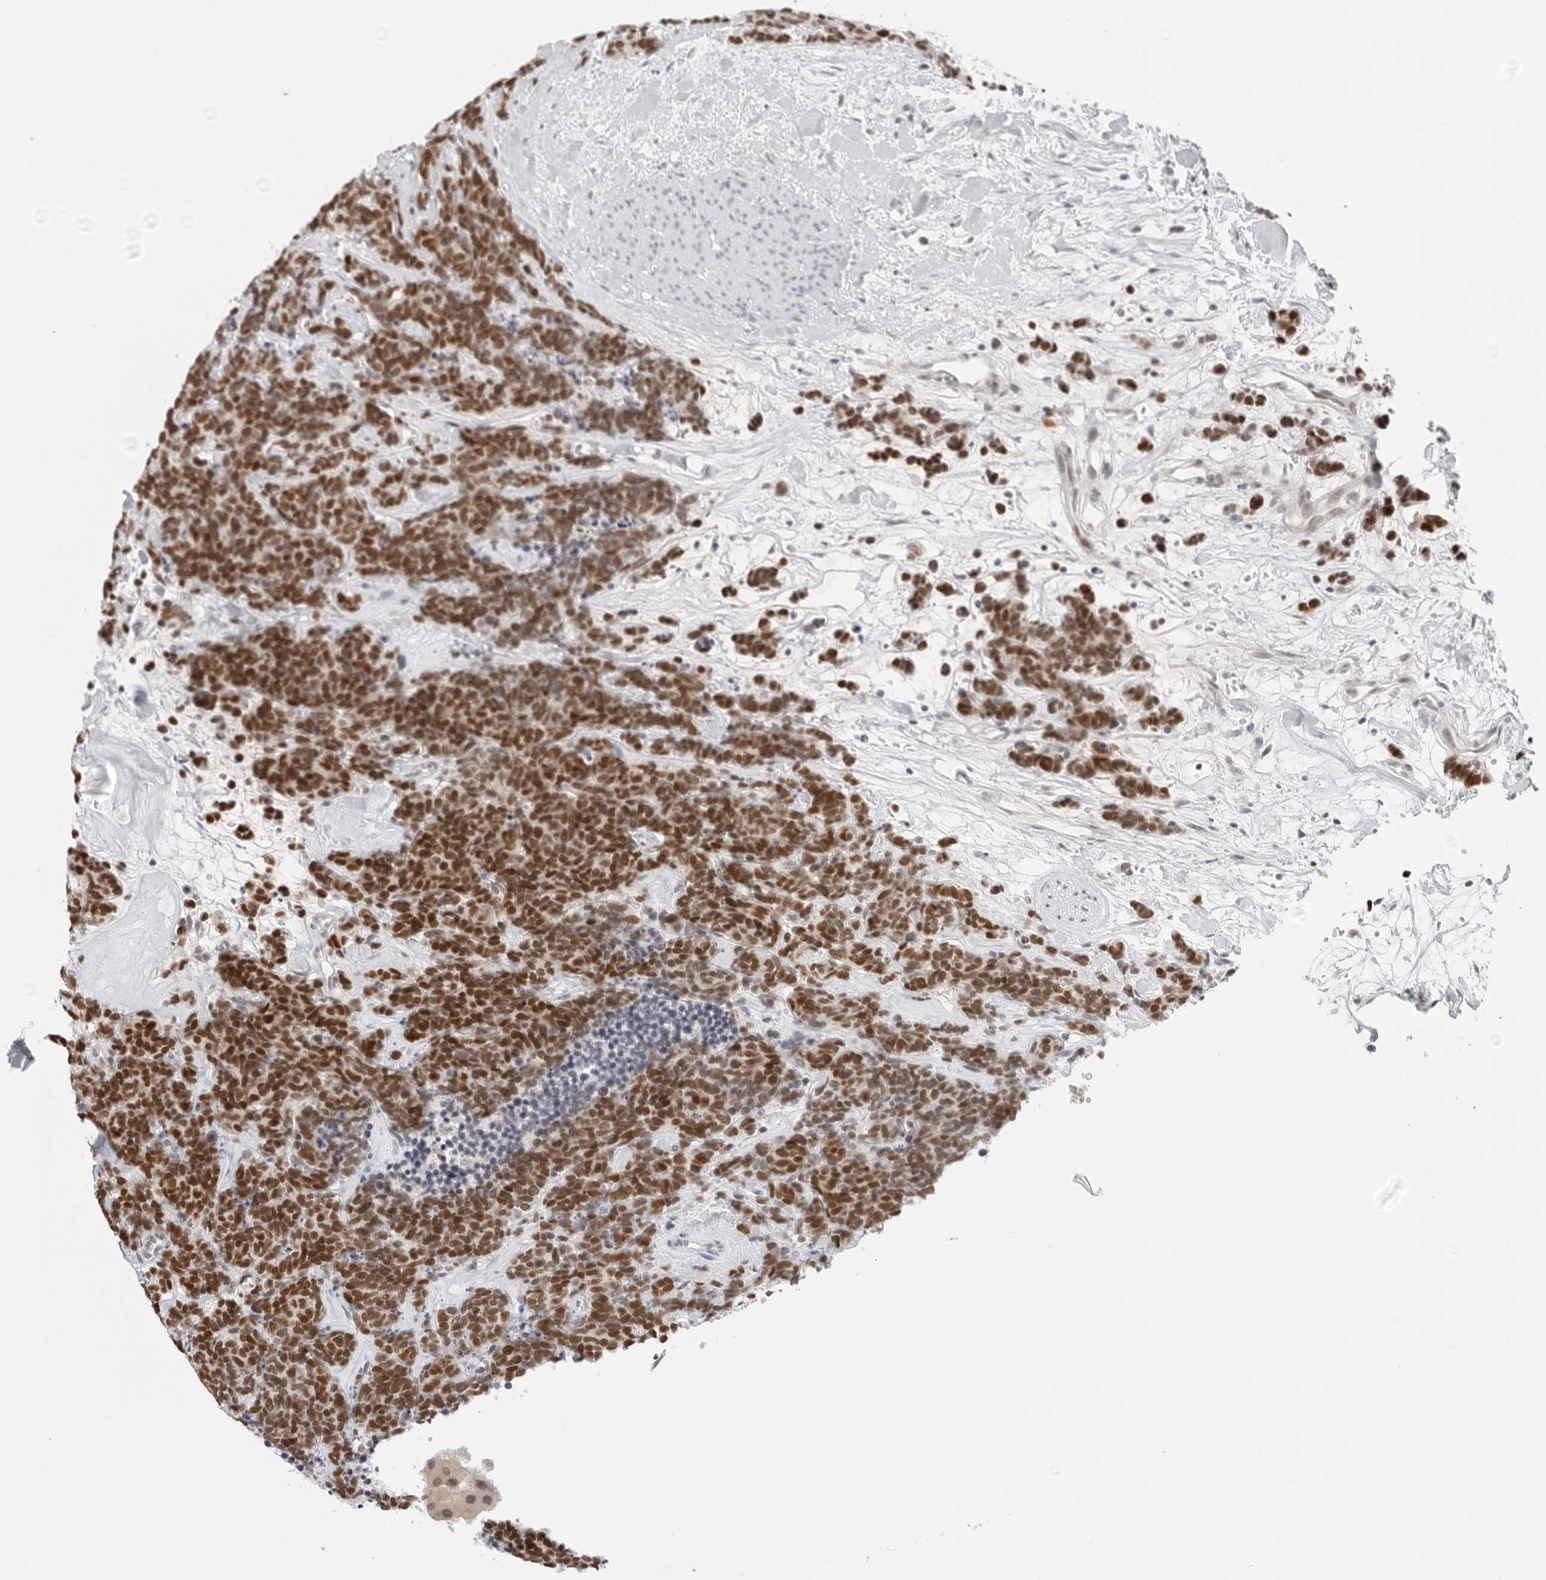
{"staining": {"intensity": "strong", "quantity": ">75%", "location": "nuclear"}, "tissue": "carcinoid", "cell_type": "Tumor cells", "image_type": "cancer", "snomed": [{"axis": "morphology", "description": "Carcinoma, NOS"}, {"axis": "morphology", "description": "Carcinoid, malignant, NOS"}, {"axis": "topography", "description": "Urinary bladder"}], "caption": "Immunohistochemistry of human carcinoid exhibits high levels of strong nuclear staining in approximately >75% of tumor cells.", "gene": "MSH6", "patient": {"sex": "male", "age": 57}}